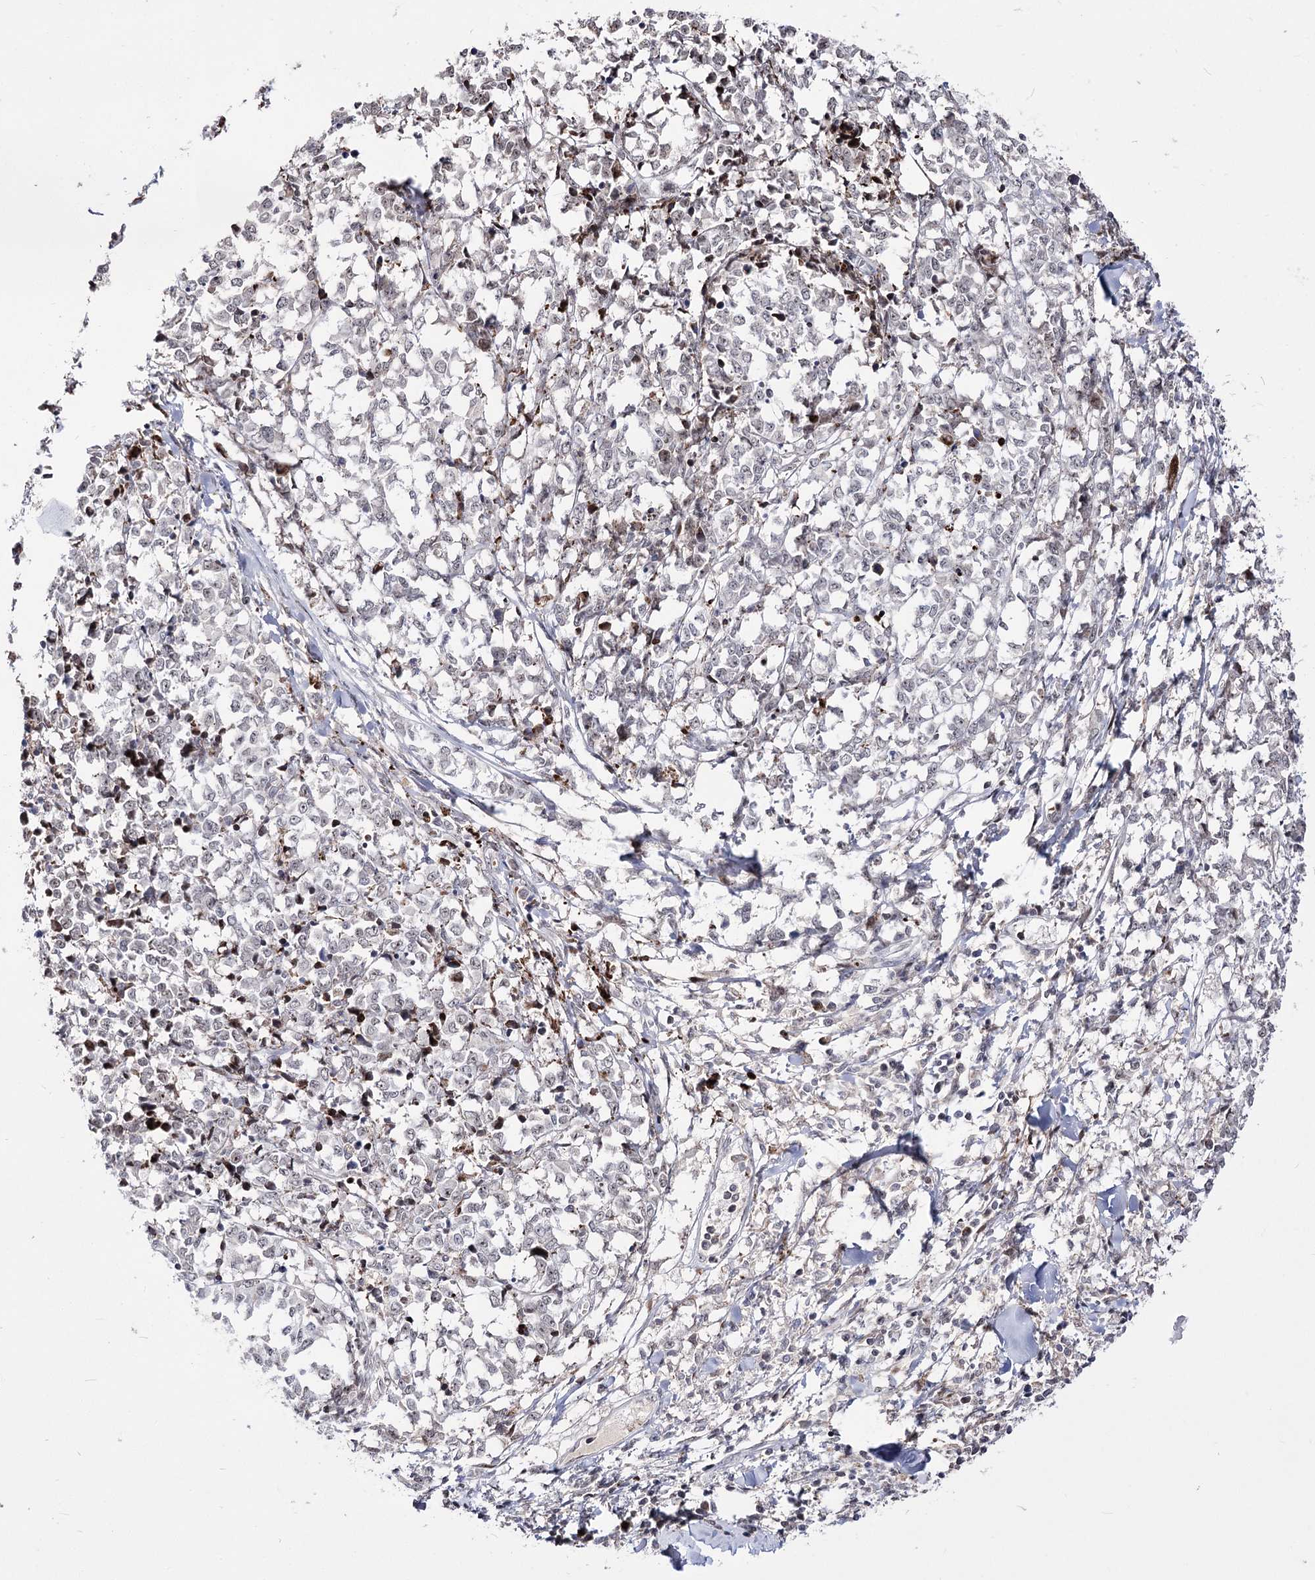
{"staining": {"intensity": "negative", "quantity": "none", "location": "none"}, "tissue": "melanoma", "cell_type": "Tumor cells", "image_type": "cancer", "snomed": [{"axis": "morphology", "description": "Malignant melanoma, NOS"}, {"axis": "topography", "description": "Skin"}], "caption": "This is an immunohistochemistry photomicrograph of human malignant melanoma. There is no expression in tumor cells.", "gene": "STOX1", "patient": {"sex": "female", "age": 72}}